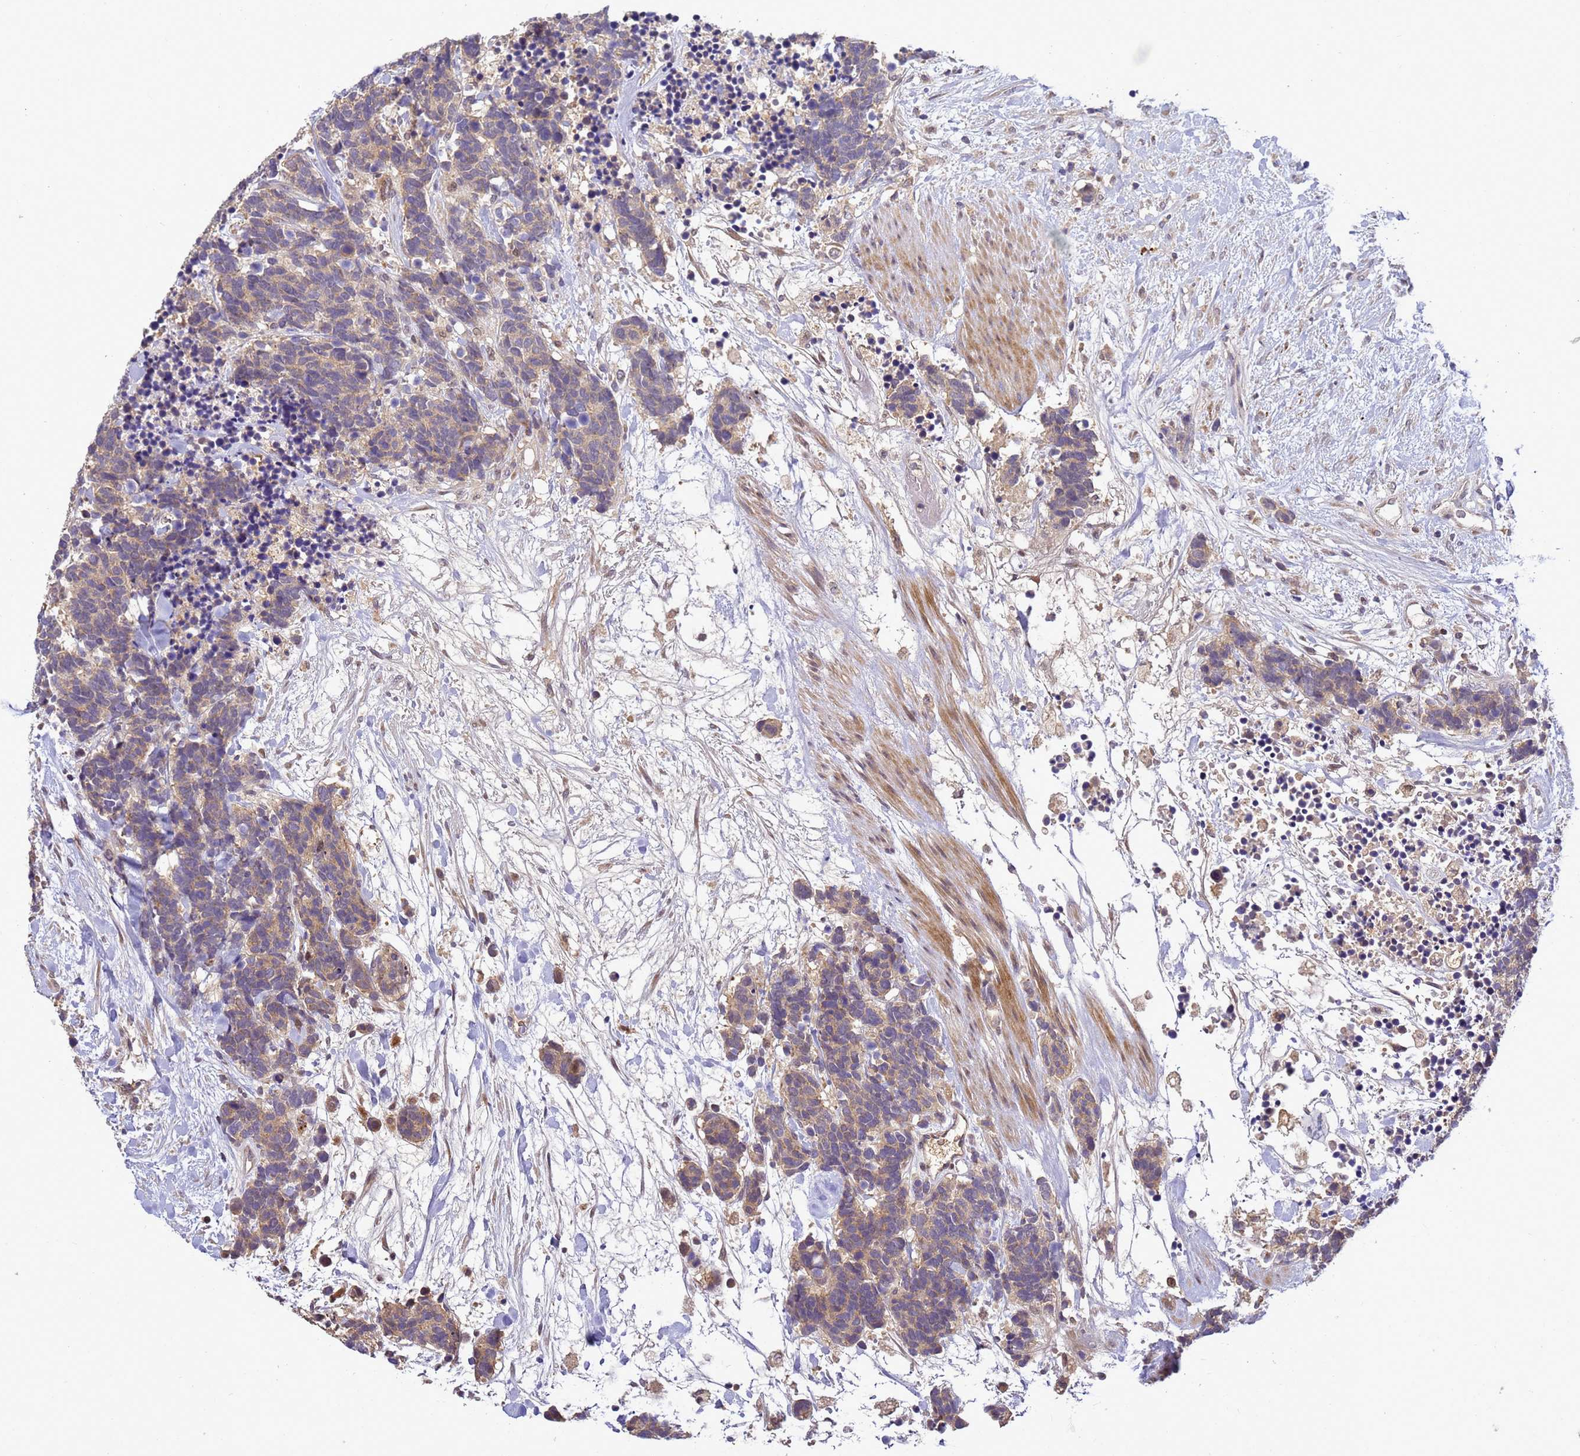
{"staining": {"intensity": "weak", "quantity": "25%-75%", "location": "cytoplasmic/membranous"}, "tissue": "carcinoid", "cell_type": "Tumor cells", "image_type": "cancer", "snomed": [{"axis": "morphology", "description": "Carcinoma, NOS"}, {"axis": "morphology", "description": "Carcinoid, malignant, NOS"}, {"axis": "topography", "description": "Prostate"}], "caption": "High-magnification brightfield microscopy of carcinoid stained with DAB (brown) and counterstained with hematoxylin (blue). tumor cells exhibit weak cytoplasmic/membranous positivity is identified in approximately25%-75% of cells. Using DAB (3,3'-diaminobenzidine) (brown) and hematoxylin (blue) stains, captured at high magnification using brightfield microscopy.", "gene": "TMEM74B", "patient": {"sex": "male", "age": 57}}